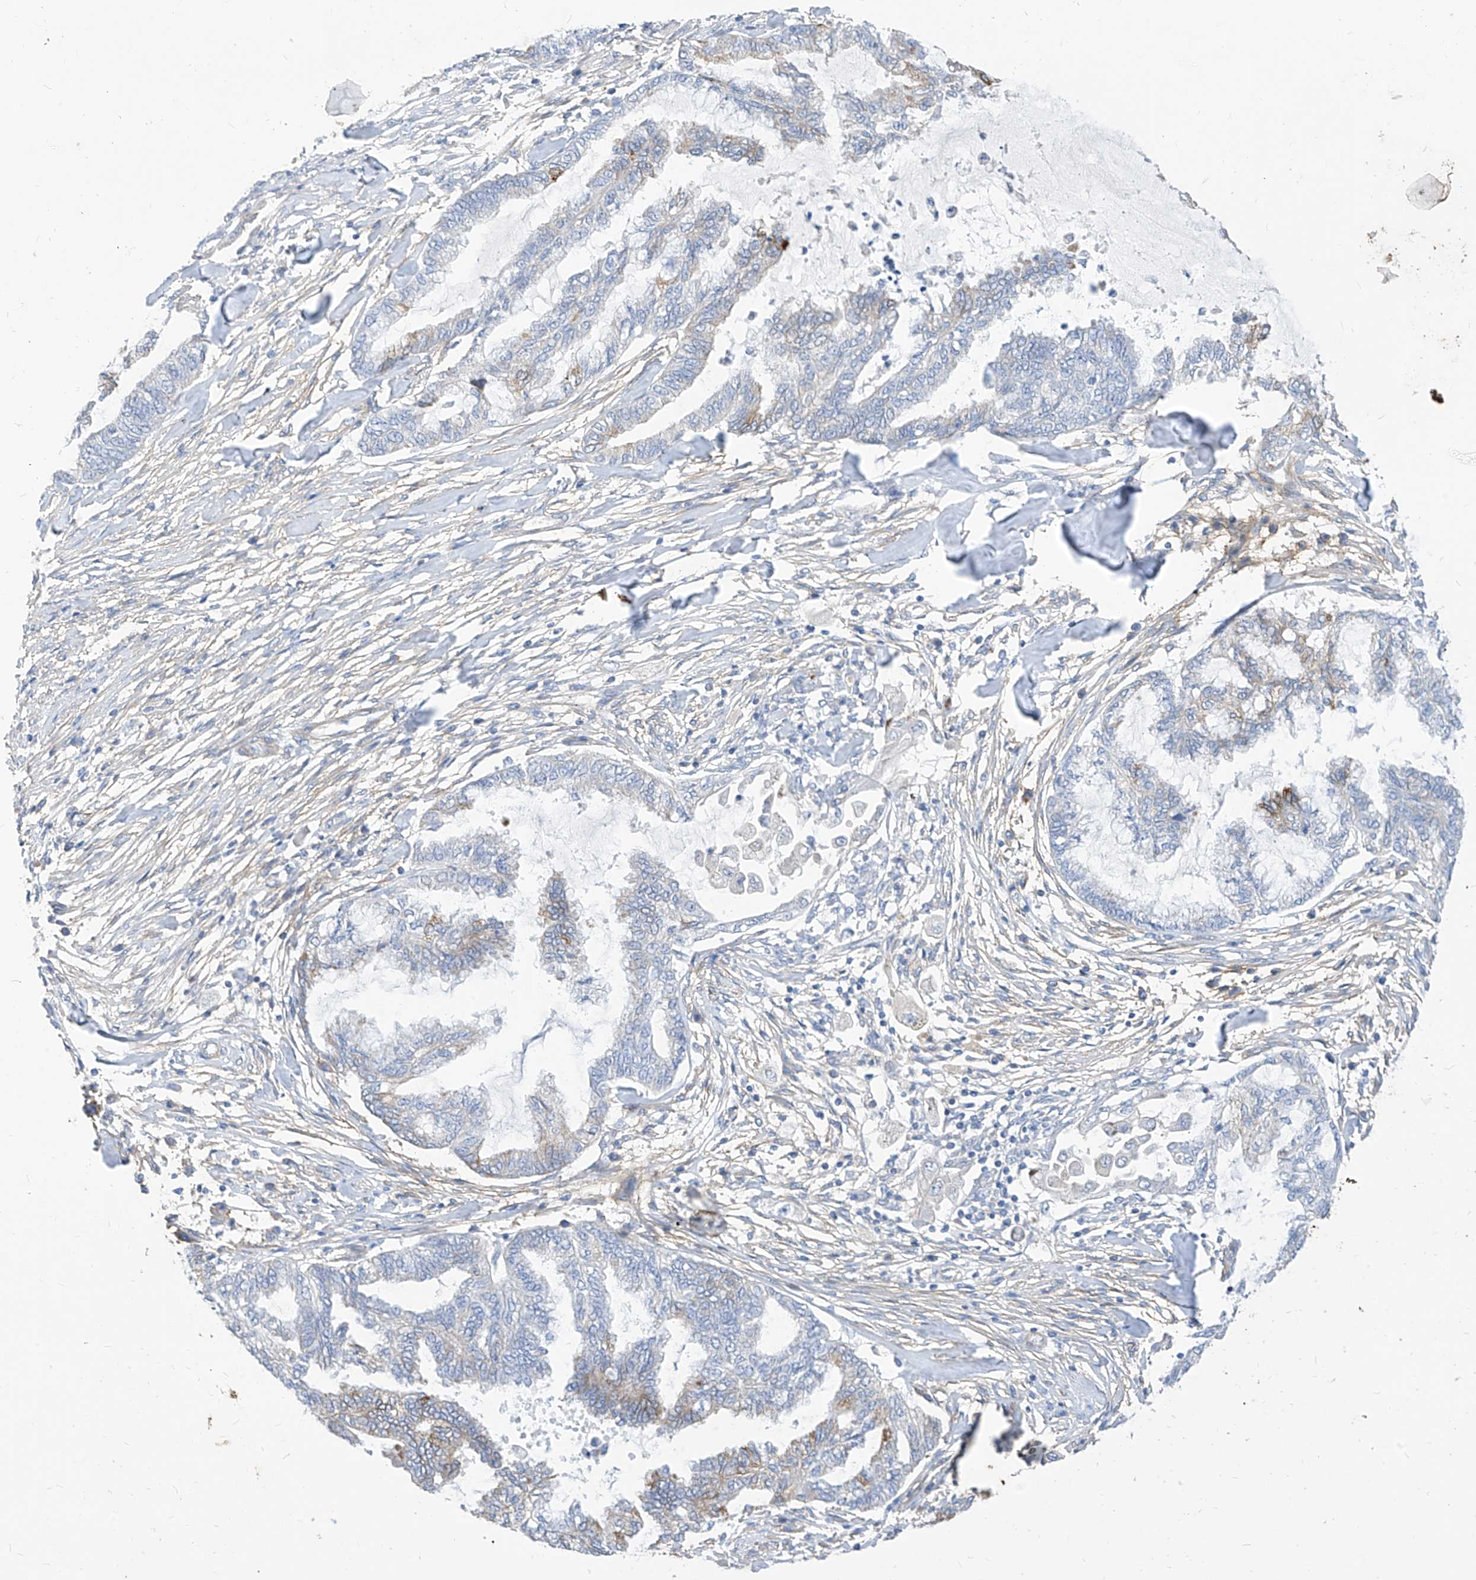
{"staining": {"intensity": "negative", "quantity": "none", "location": "none"}, "tissue": "endometrial cancer", "cell_type": "Tumor cells", "image_type": "cancer", "snomed": [{"axis": "morphology", "description": "Adenocarcinoma, NOS"}, {"axis": "topography", "description": "Endometrium"}], "caption": "This is a image of immunohistochemistry staining of adenocarcinoma (endometrial), which shows no expression in tumor cells.", "gene": "SCGB2A1", "patient": {"sex": "female", "age": 86}}